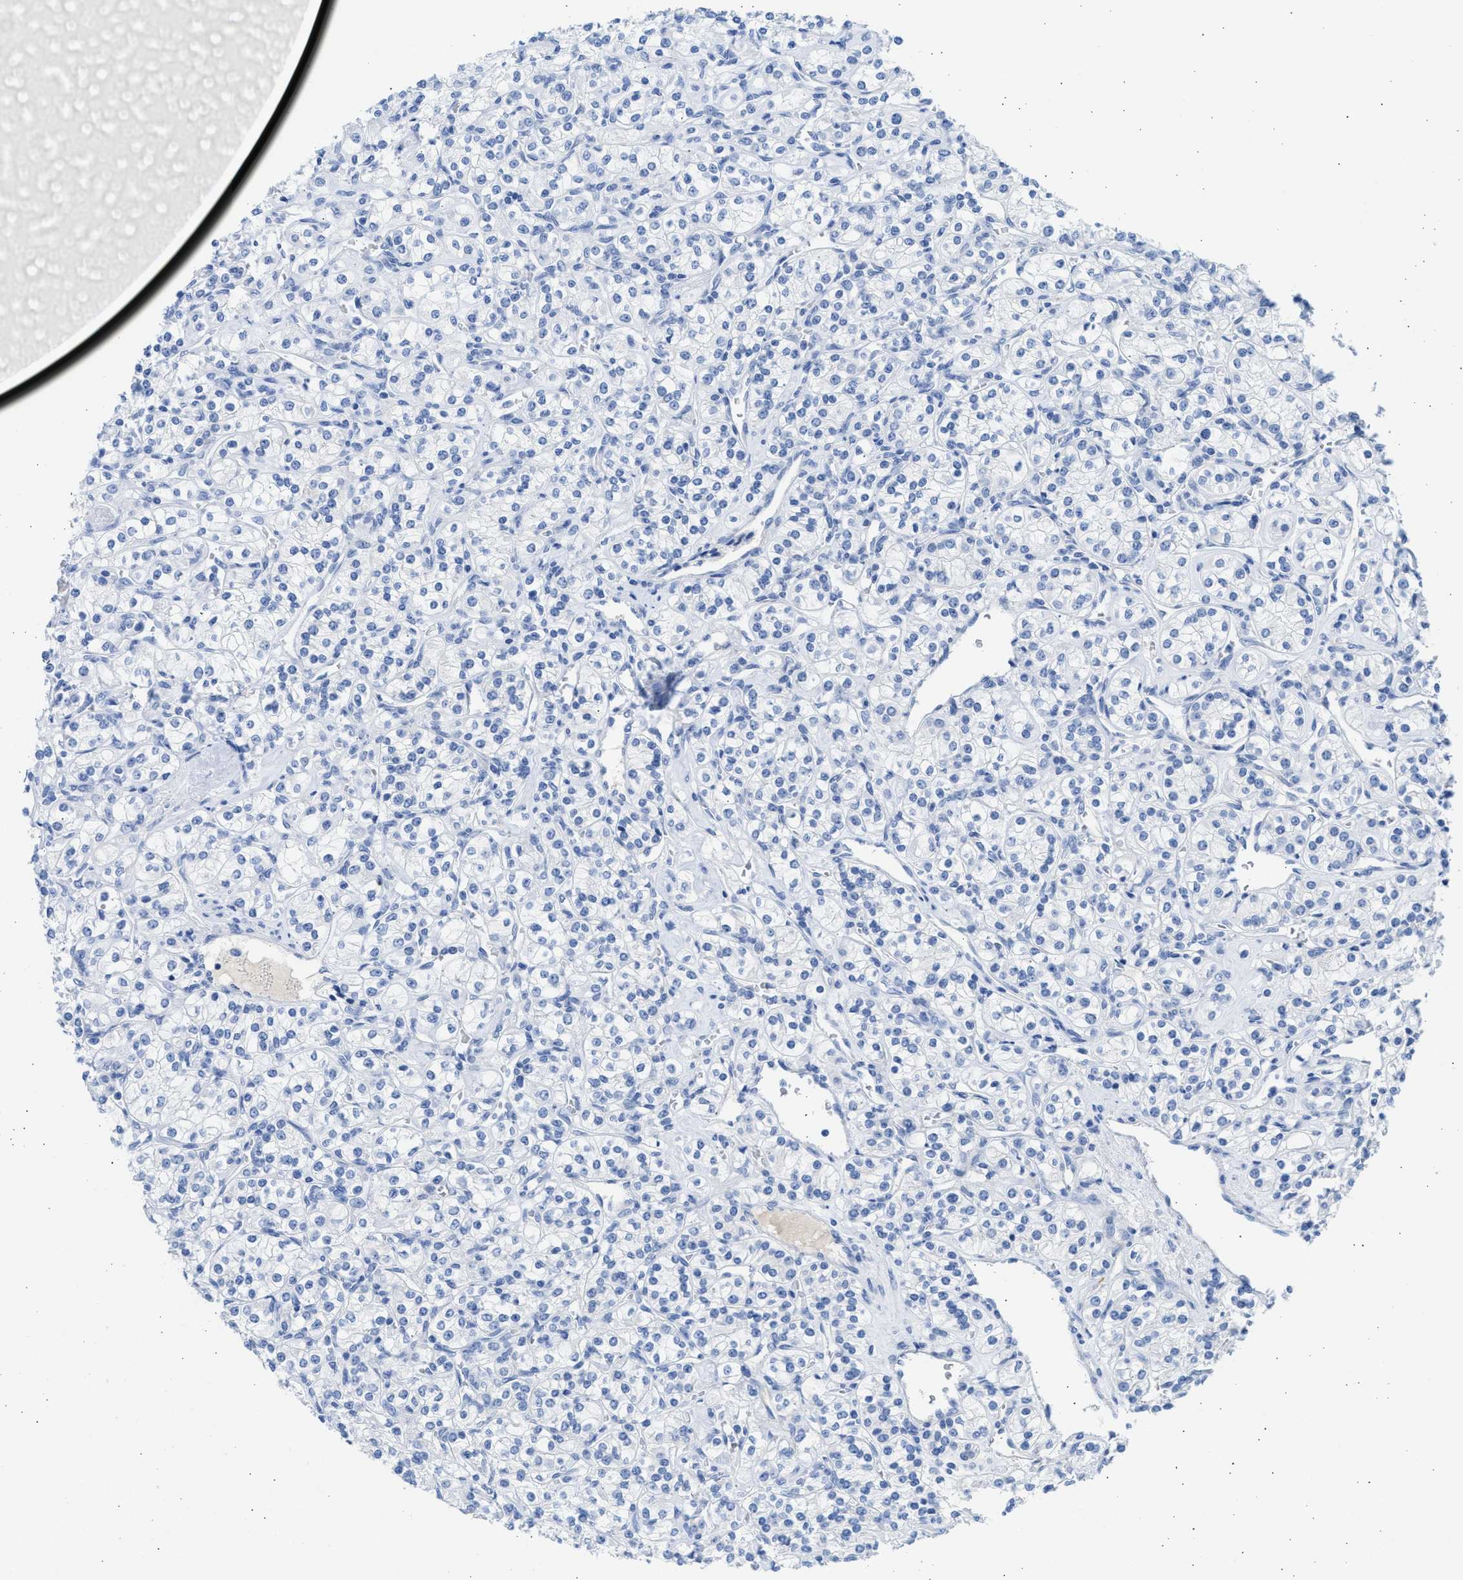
{"staining": {"intensity": "negative", "quantity": "none", "location": "none"}, "tissue": "renal cancer", "cell_type": "Tumor cells", "image_type": "cancer", "snomed": [{"axis": "morphology", "description": "Adenocarcinoma, NOS"}, {"axis": "topography", "description": "Kidney"}], "caption": "This is a micrograph of immunohistochemistry (IHC) staining of renal cancer (adenocarcinoma), which shows no positivity in tumor cells.", "gene": "SPATA3", "patient": {"sex": "male", "age": 77}}